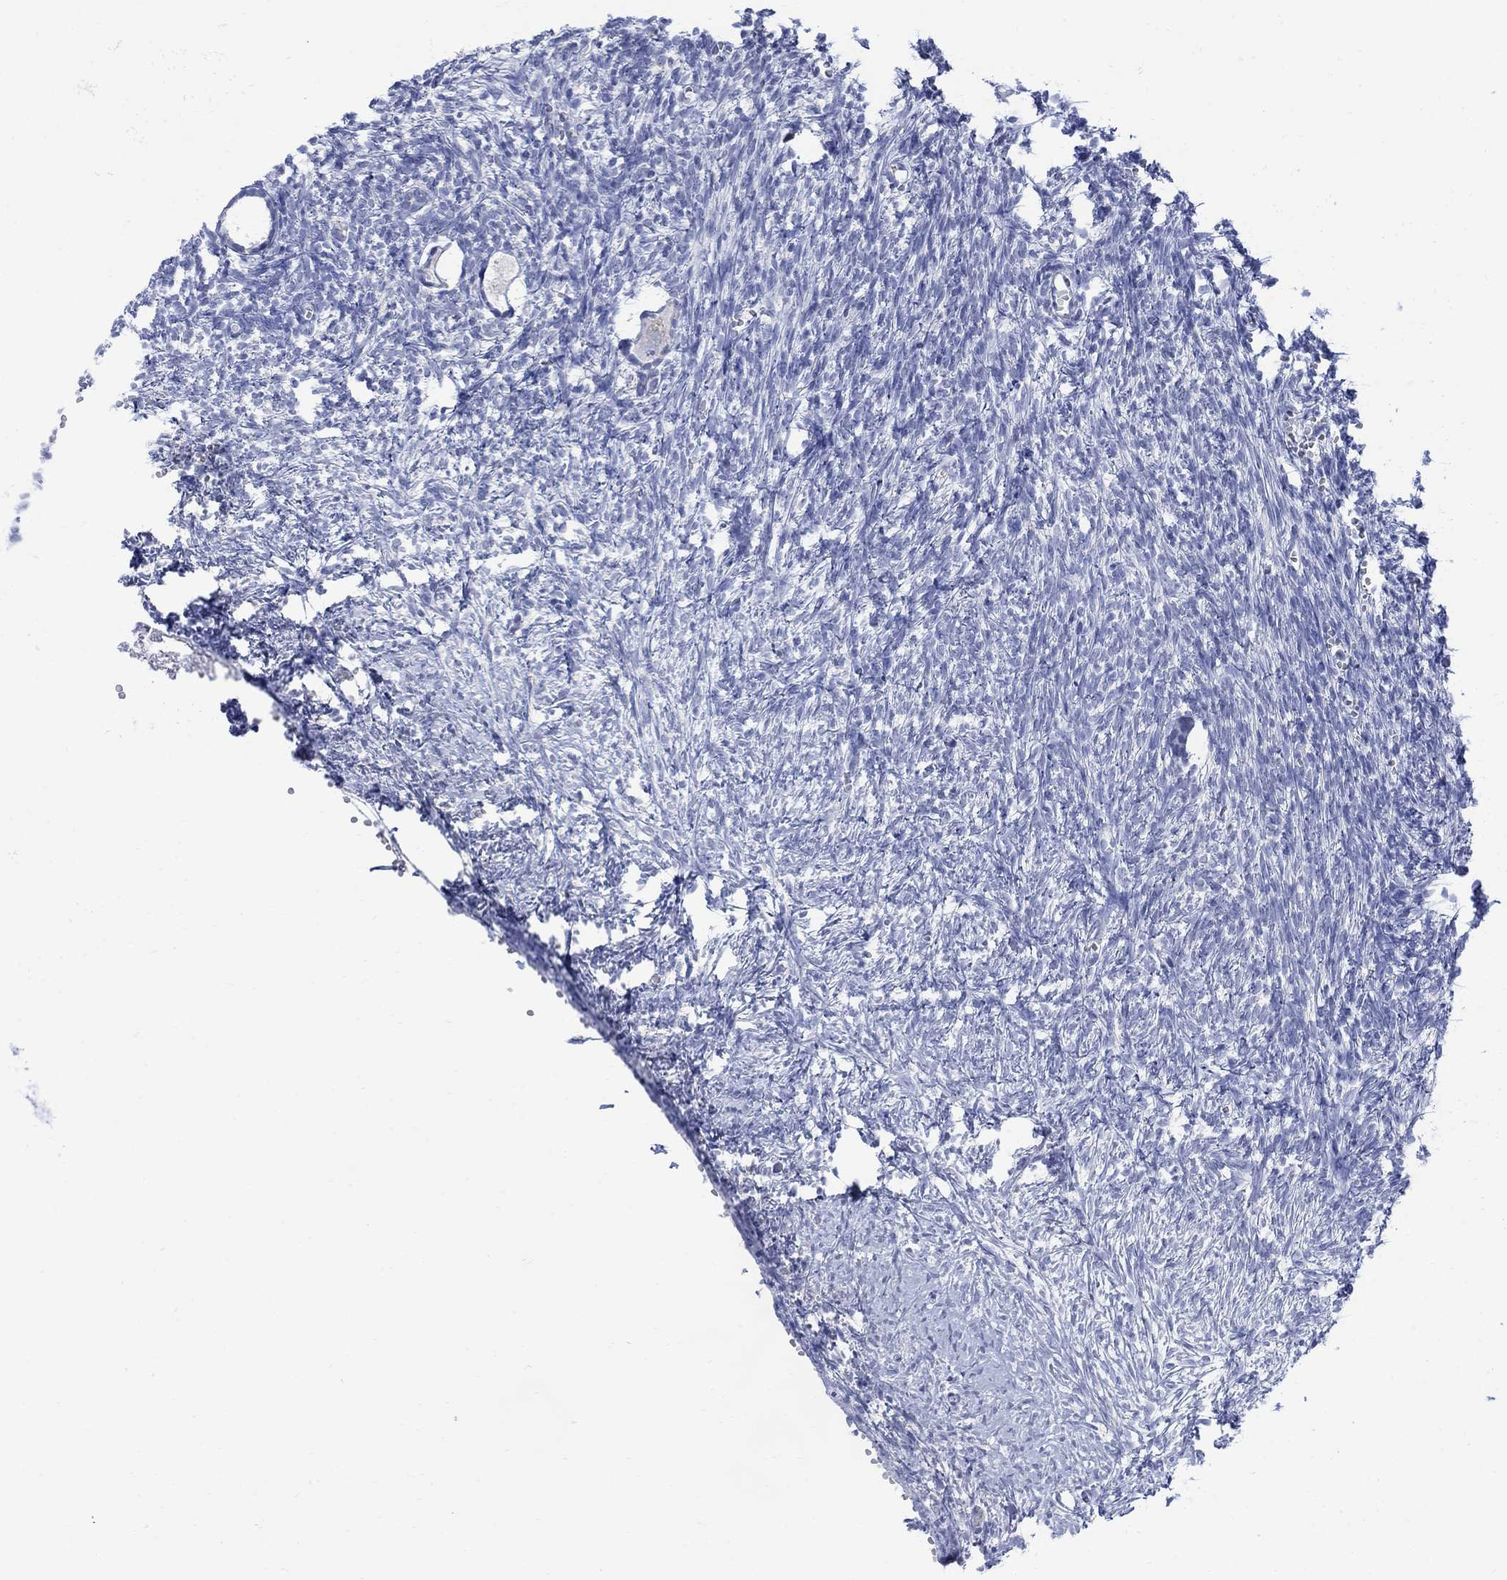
{"staining": {"intensity": "negative", "quantity": "none", "location": "none"}, "tissue": "ovary", "cell_type": "Follicle cells", "image_type": "normal", "snomed": [{"axis": "morphology", "description": "Normal tissue, NOS"}, {"axis": "topography", "description": "Ovary"}], "caption": "Immunohistochemistry histopathology image of unremarkable ovary stained for a protein (brown), which exhibits no expression in follicle cells.", "gene": "FBP2", "patient": {"sex": "female", "age": 43}}